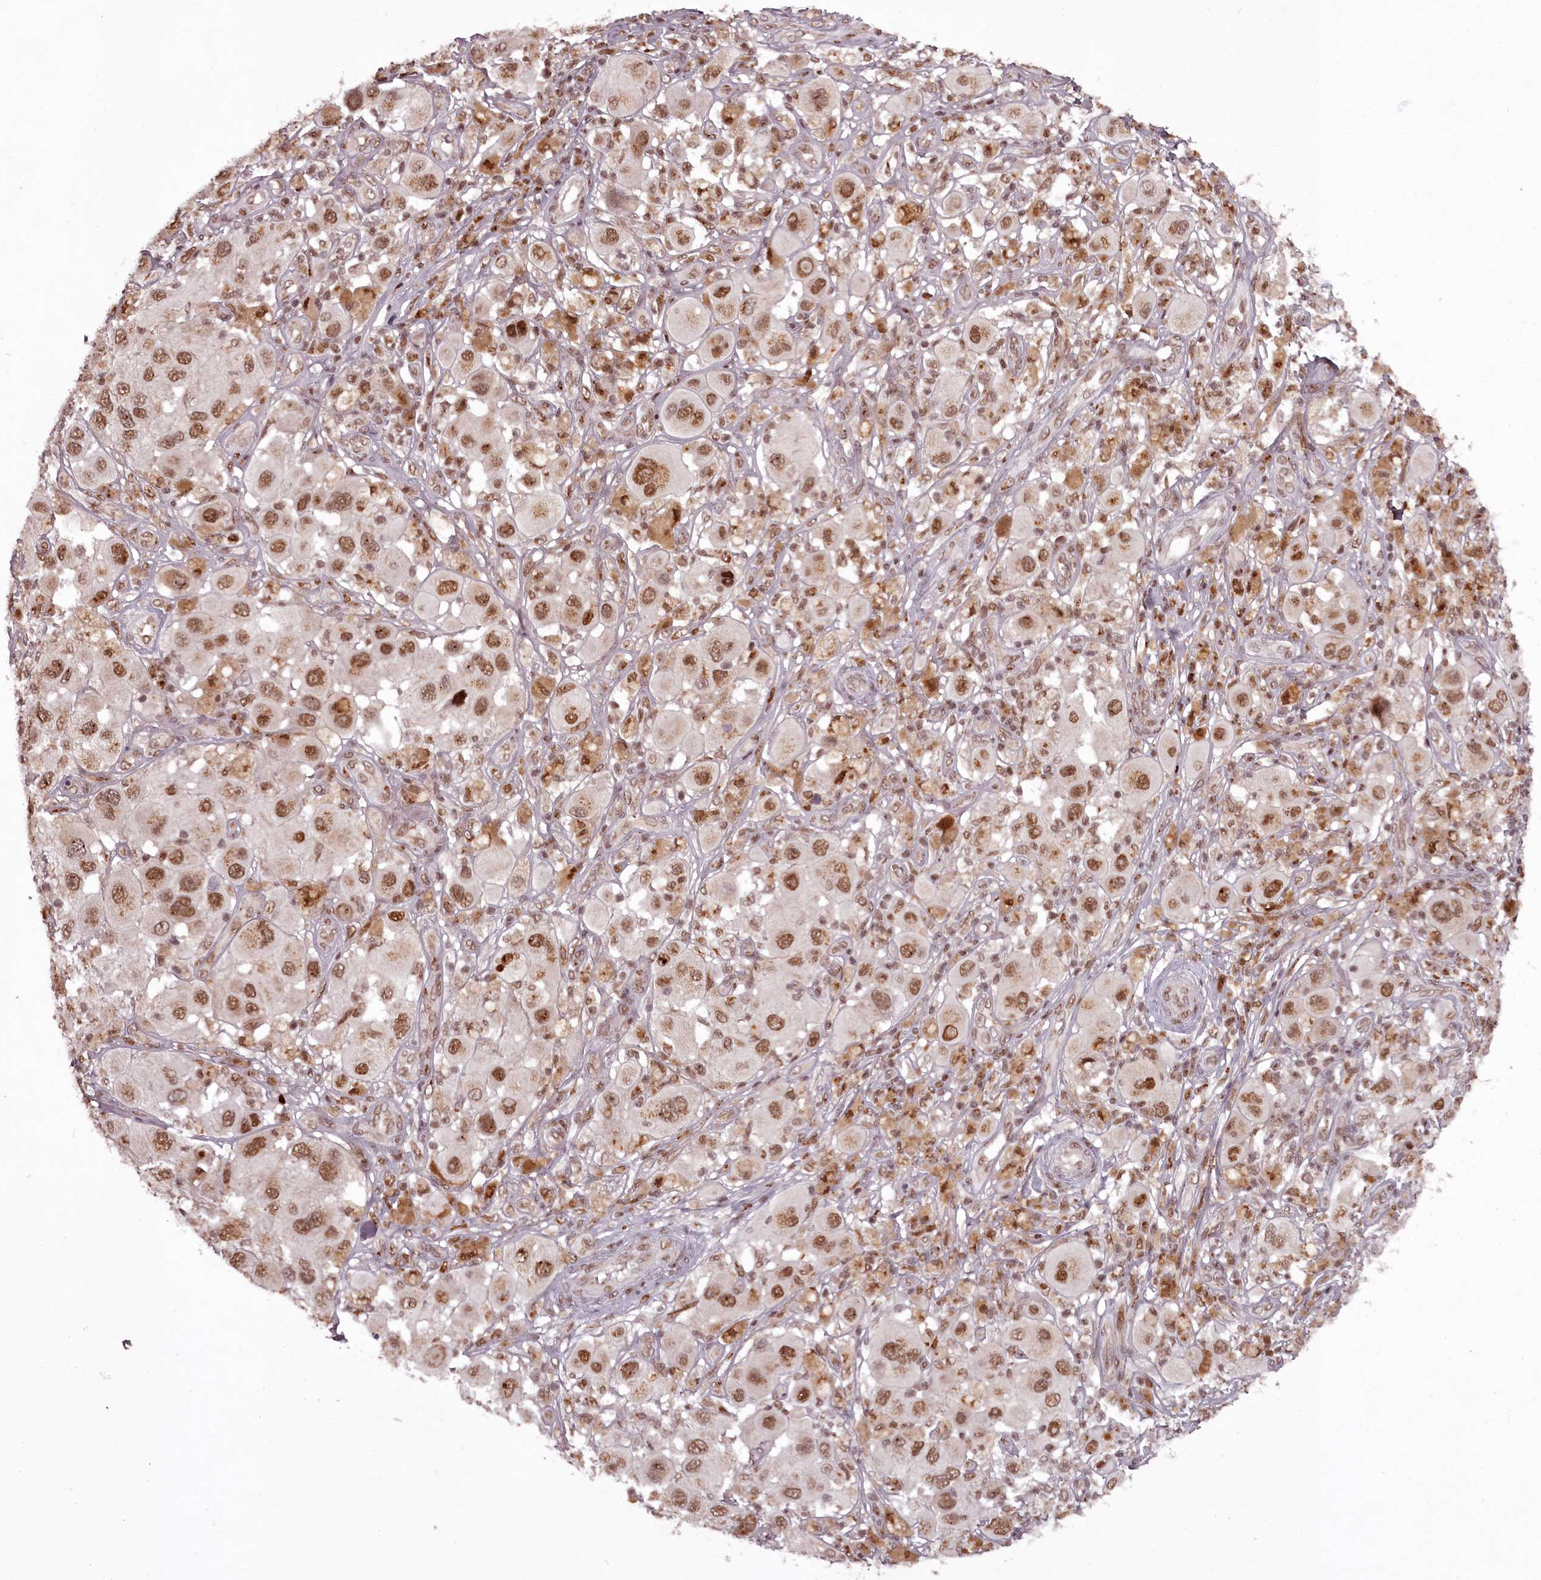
{"staining": {"intensity": "moderate", "quantity": ">75%", "location": "nuclear"}, "tissue": "melanoma", "cell_type": "Tumor cells", "image_type": "cancer", "snomed": [{"axis": "morphology", "description": "Malignant melanoma, Metastatic site"}, {"axis": "topography", "description": "Skin"}], "caption": "Immunohistochemistry staining of malignant melanoma (metastatic site), which reveals medium levels of moderate nuclear expression in approximately >75% of tumor cells indicating moderate nuclear protein expression. The staining was performed using DAB (3,3'-diaminobenzidine) (brown) for protein detection and nuclei were counterstained in hematoxylin (blue).", "gene": "CEP83", "patient": {"sex": "male", "age": 41}}